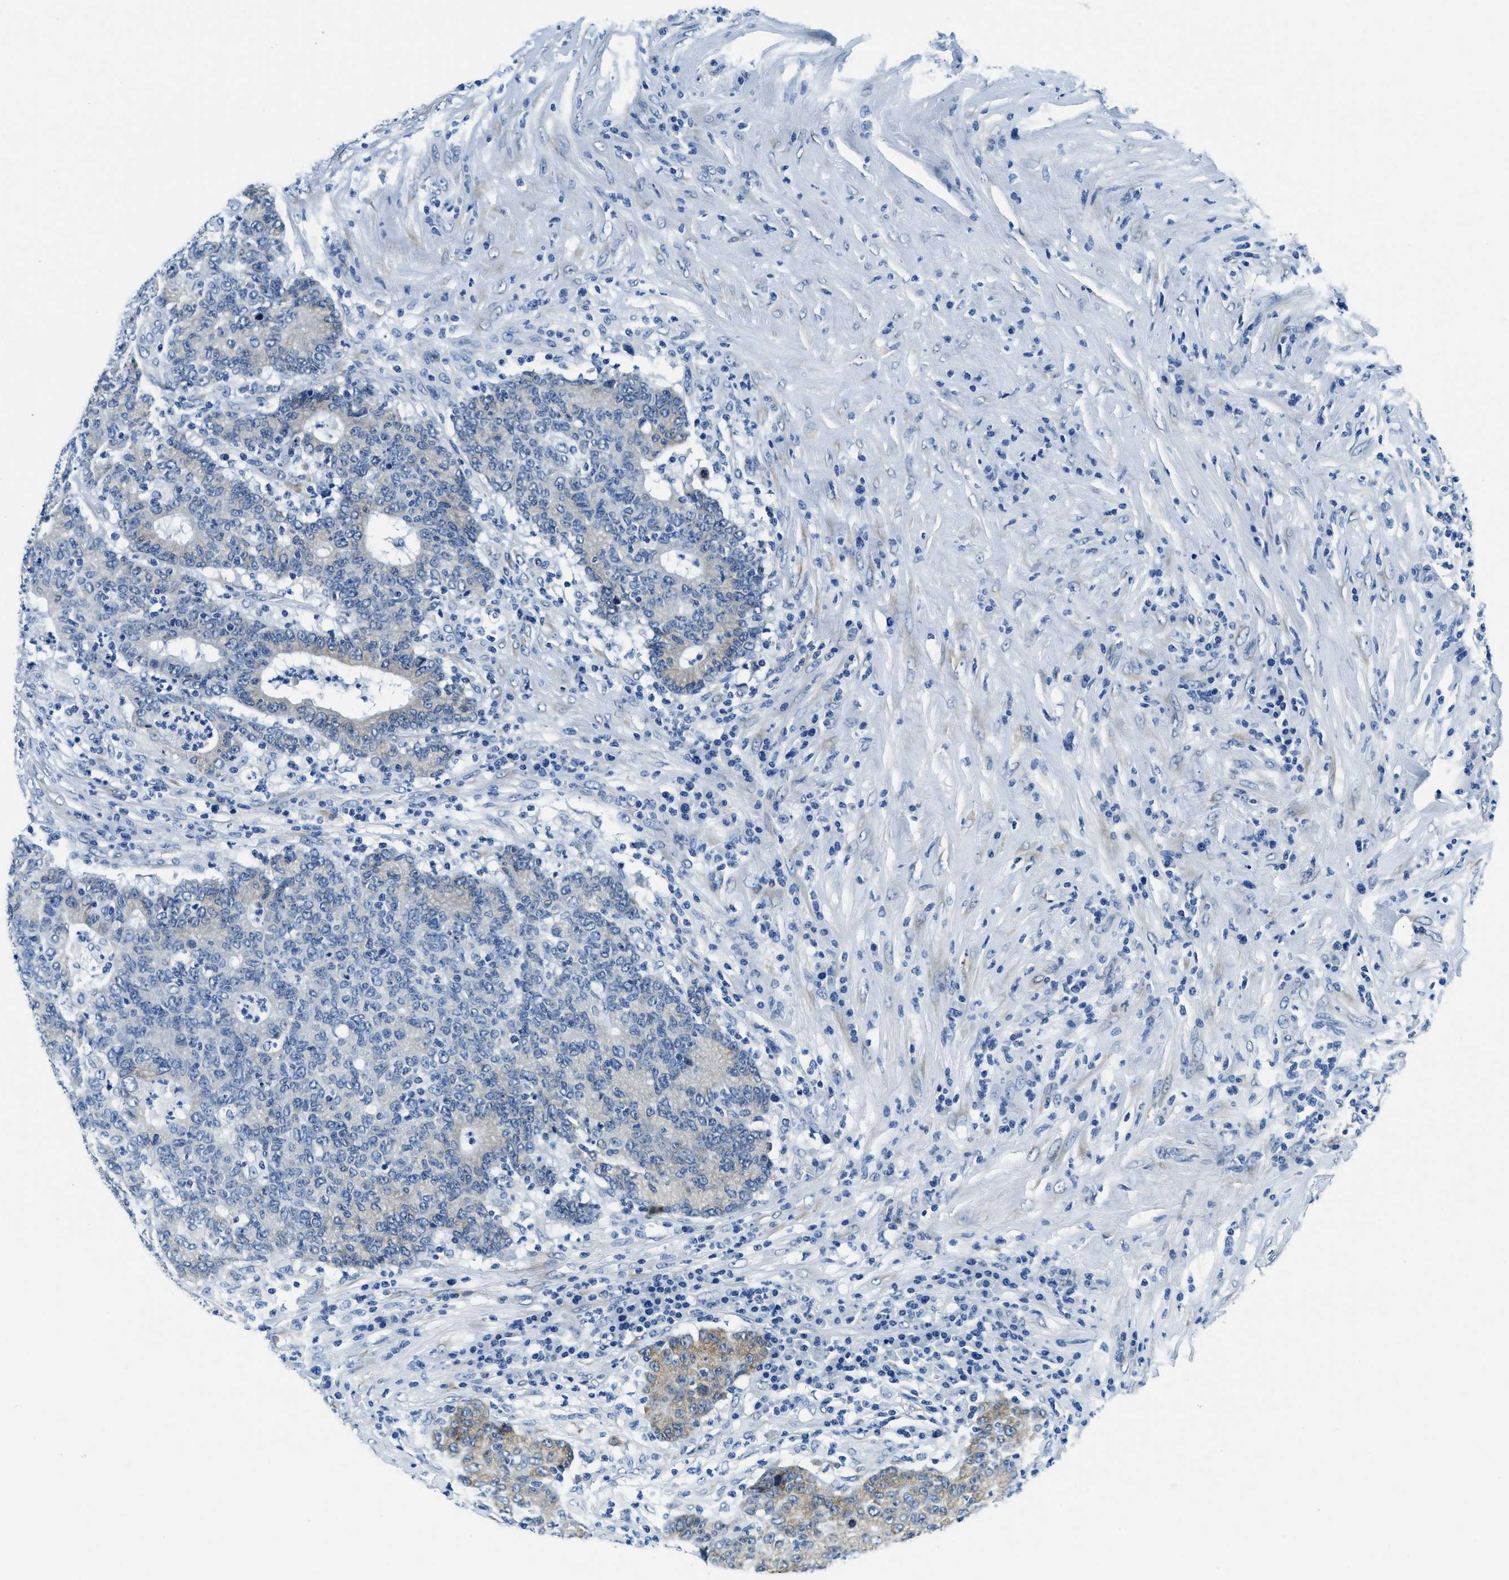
{"staining": {"intensity": "moderate", "quantity": "25%-75%", "location": "cytoplasmic/membranous"}, "tissue": "colorectal cancer", "cell_type": "Tumor cells", "image_type": "cancer", "snomed": [{"axis": "morphology", "description": "Normal tissue, NOS"}, {"axis": "morphology", "description": "Adenocarcinoma, NOS"}, {"axis": "topography", "description": "Colon"}], "caption": "IHC micrograph of neoplastic tissue: human colorectal adenocarcinoma stained using IHC demonstrates medium levels of moderate protein expression localized specifically in the cytoplasmic/membranous of tumor cells, appearing as a cytoplasmic/membranous brown color.", "gene": "UBAC2", "patient": {"sex": "female", "age": 75}}